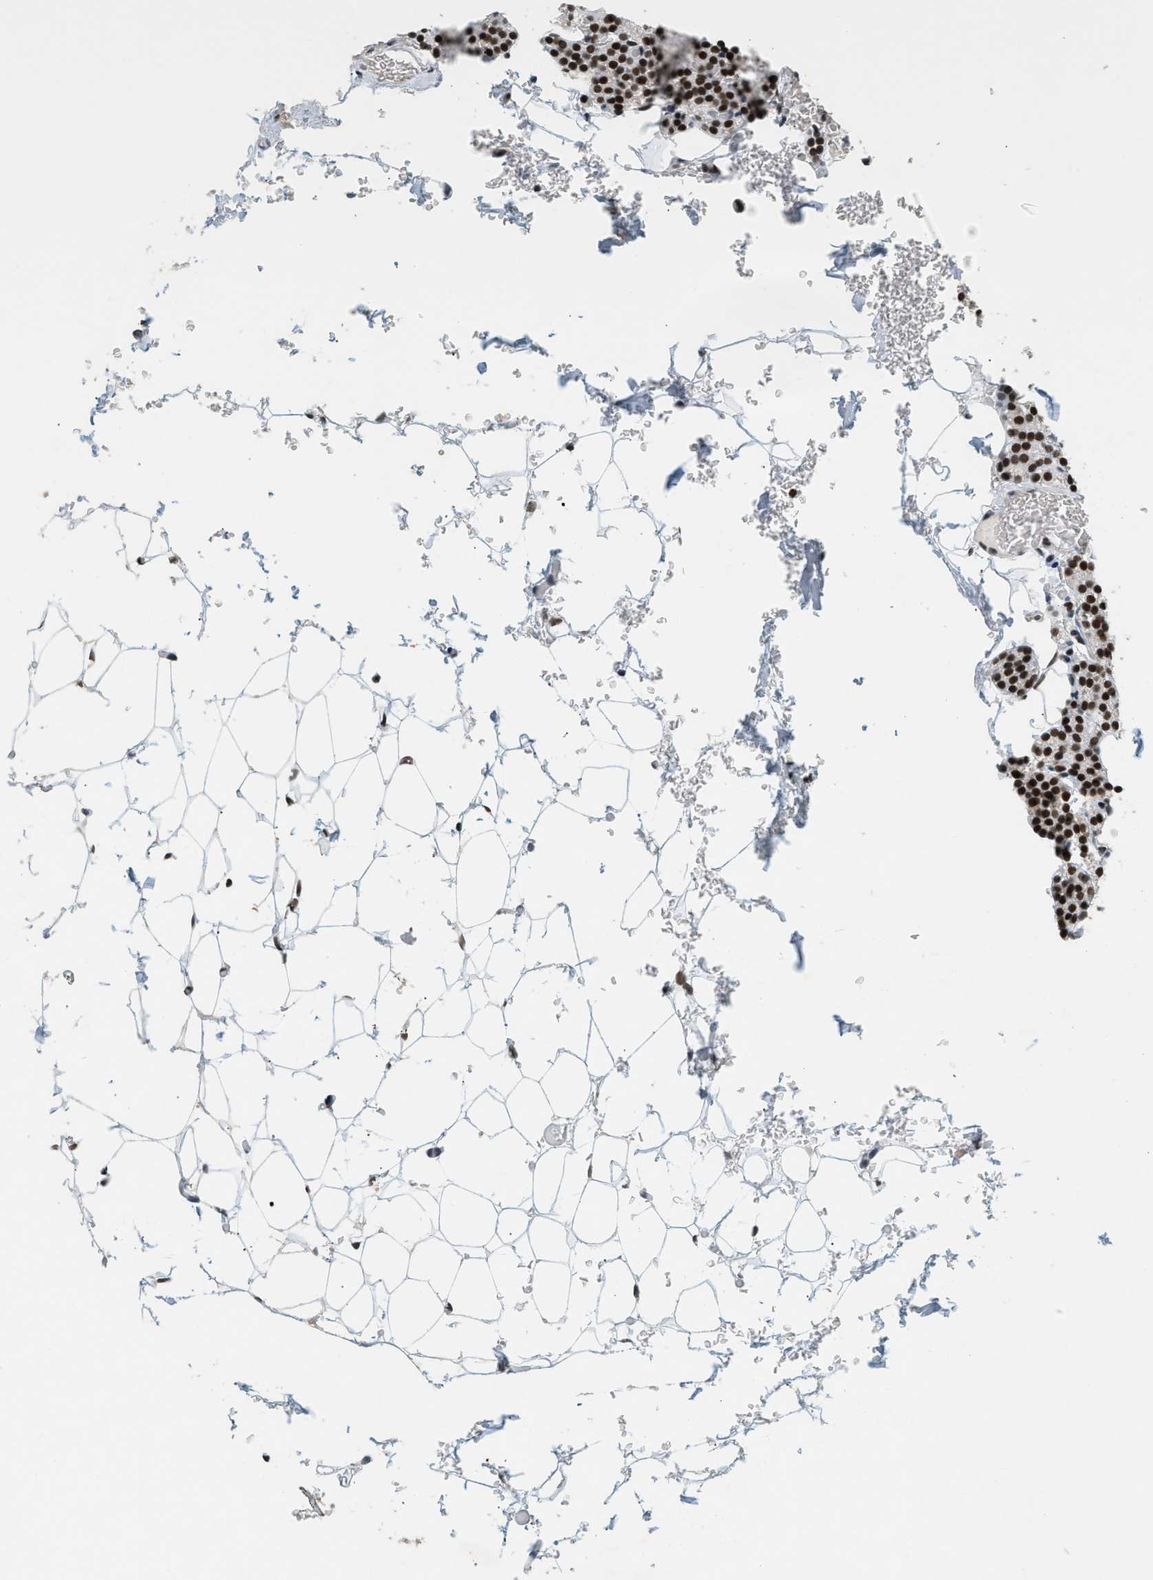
{"staining": {"intensity": "strong", "quantity": ">75%", "location": "nuclear"}, "tissue": "parathyroid gland", "cell_type": "Glandular cells", "image_type": "normal", "snomed": [{"axis": "morphology", "description": "Normal tissue, NOS"}, {"axis": "morphology", "description": "Inflammation chronic"}, {"axis": "morphology", "description": "Goiter, colloid"}, {"axis": "topography", "description": "Thyroid gland"}, {"axis": "topography", "description": "Parathyroid gland"}], "caption": "Strong nuclear positivity is appreciated in about >75% of glandular cells in benign parathyroid gland. The protein of interest is stained brown, and the nuclei are stained in blue (DAB (3,3'-diaminobenzidine) IHC with brightfield microscopy, high magnification).", "gene": "SMARCB1", "patient": {"sex": "male", "age": 65}}